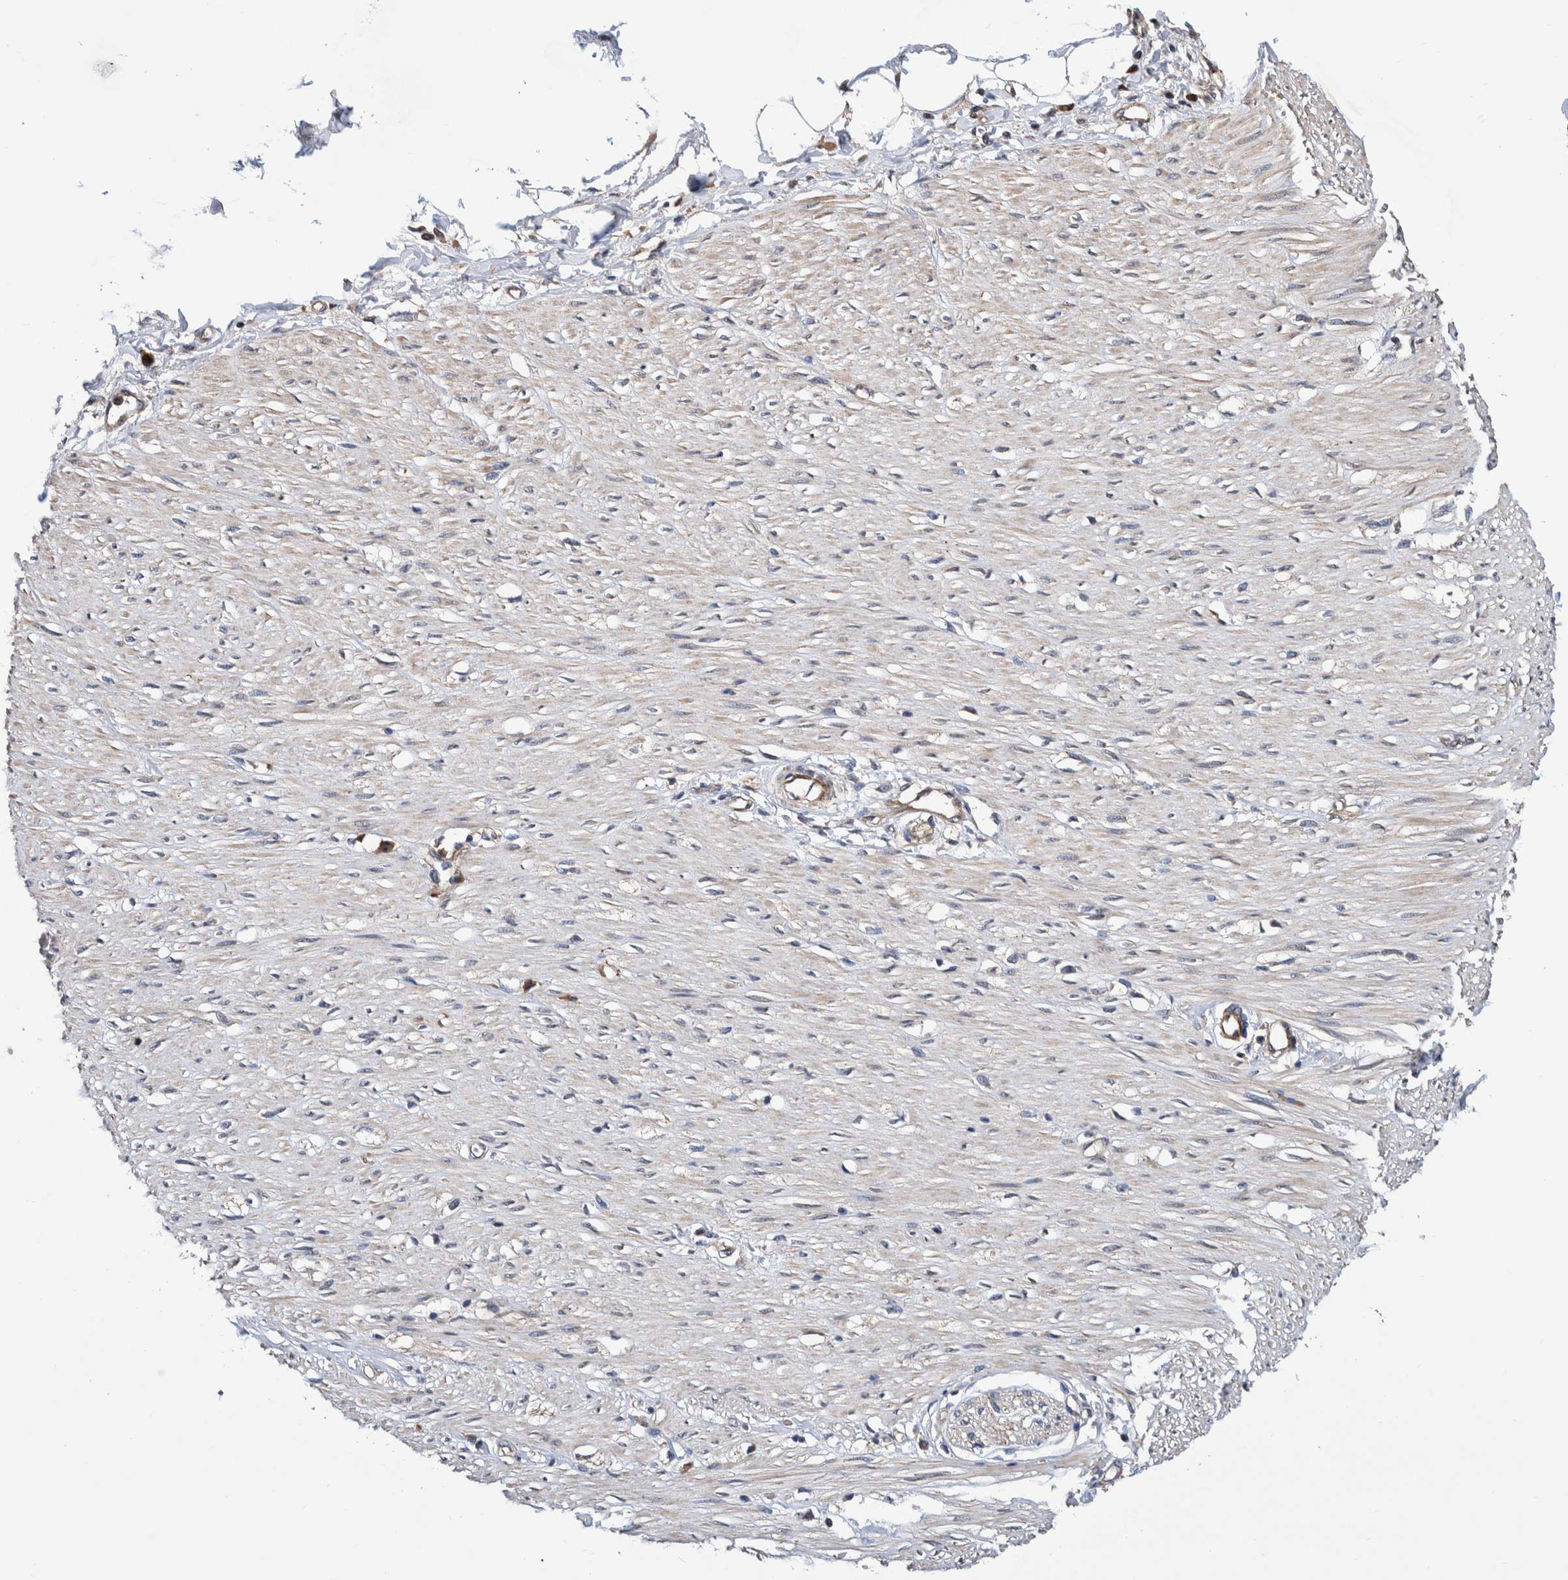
{"staining": {"intensity": "moderate", "quantity": "25%-75%", "location": "cytoplasmic/membranous"}, "tissue": "adipose tissue", "cell_type": "Adipocytes", "image_type": "normal", "snomed": [{"axis": "morphology", "description": "Normal tissue, NOS"}, {"axis": "morphology", "description": "Adenocarcinoma, NOS"}, {"axis": "topography", "description": "Colon"}, {"axis": "topography", "description": "Peripheral nerve tissue"}], "caption": "Adipose tissue stained with DAB IHC exhibits medium levels of moderate cytoplasmic/membranous expression in approximately 25%-75% of adipocytes.", "gene": "SLC45A4", "patient": {"sex": "male", "age": 14}}